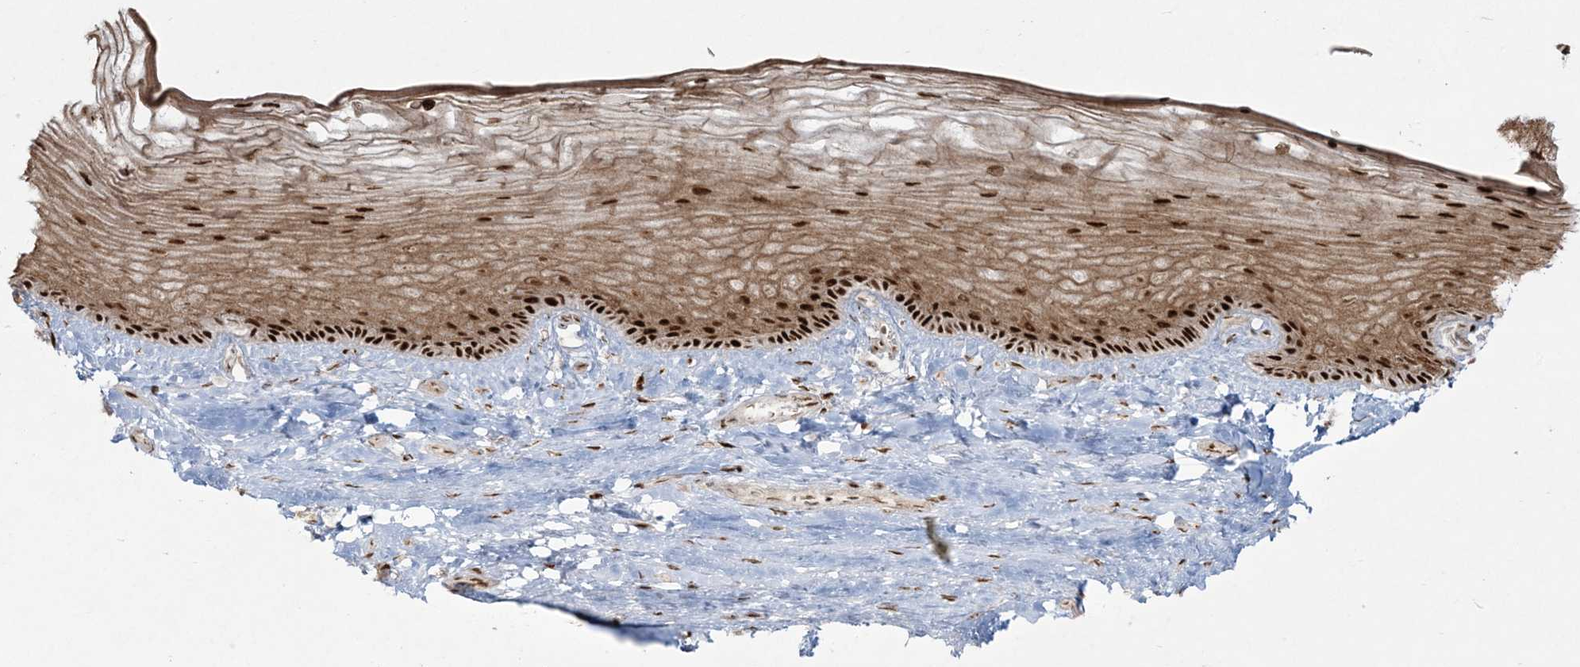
{"staining": {"intensity": "strong", "quantity": "25%-75%", "location": "cytoplasmic/membranous,nuclear"}, "tissue": "vagina", "cell_type": "Squamous epithelial cells", "image_type": "normal", "snomed": [{"axis": "morphology", "description": "Normal tissue, NOS"}, {"axis": "topography", "description": "Vagina"}], "caption": "Protein analysis of benign vagina shows strong cytoplasmic/membranous,nuclear positivity in about 25%-75% of squamous epithelial cells.", "gene": "RBM10", "patient": {"sex": "female", "age": 46}}